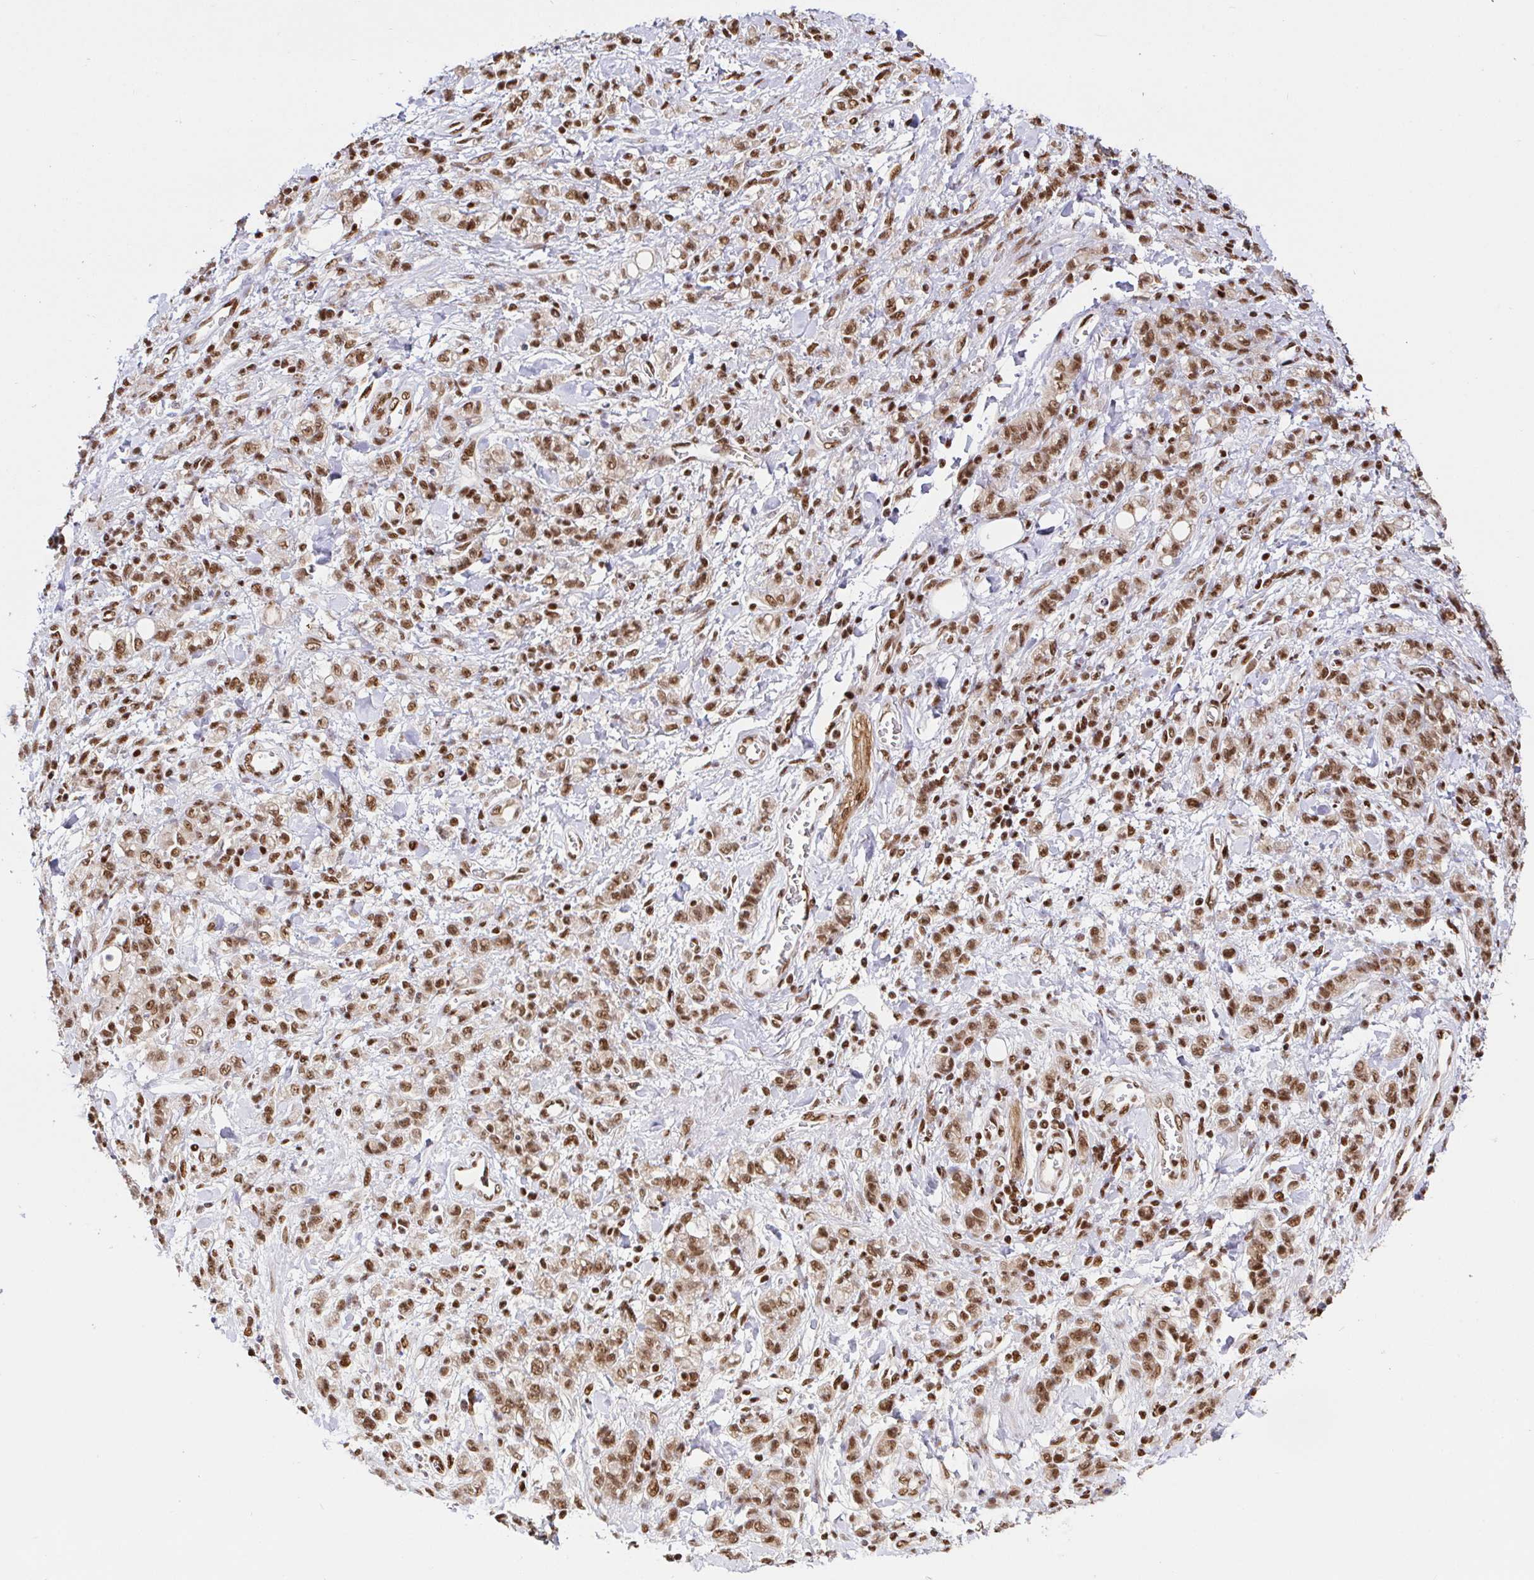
{"staining": {"intensity": "moderate", "quantity": ">75%", "location": "nuclear"}, "tissue": "stomach cancer", "cell_type": "Tumor cells", "image_type": "cancer", "snomed": [{"axis": "morphology", "description": "Adenocarcinoma, NOS"}, {"axis": "topography", "description": "Stomach"}], "caption": "An IHC micrograph of neoplastic tissue is shown. Protein staining in brown highlights moderate nuclear positivity in stomach cancer within tumor cells.", "gene": "SP3", "patient": {"sex": "male", "age": 77}}